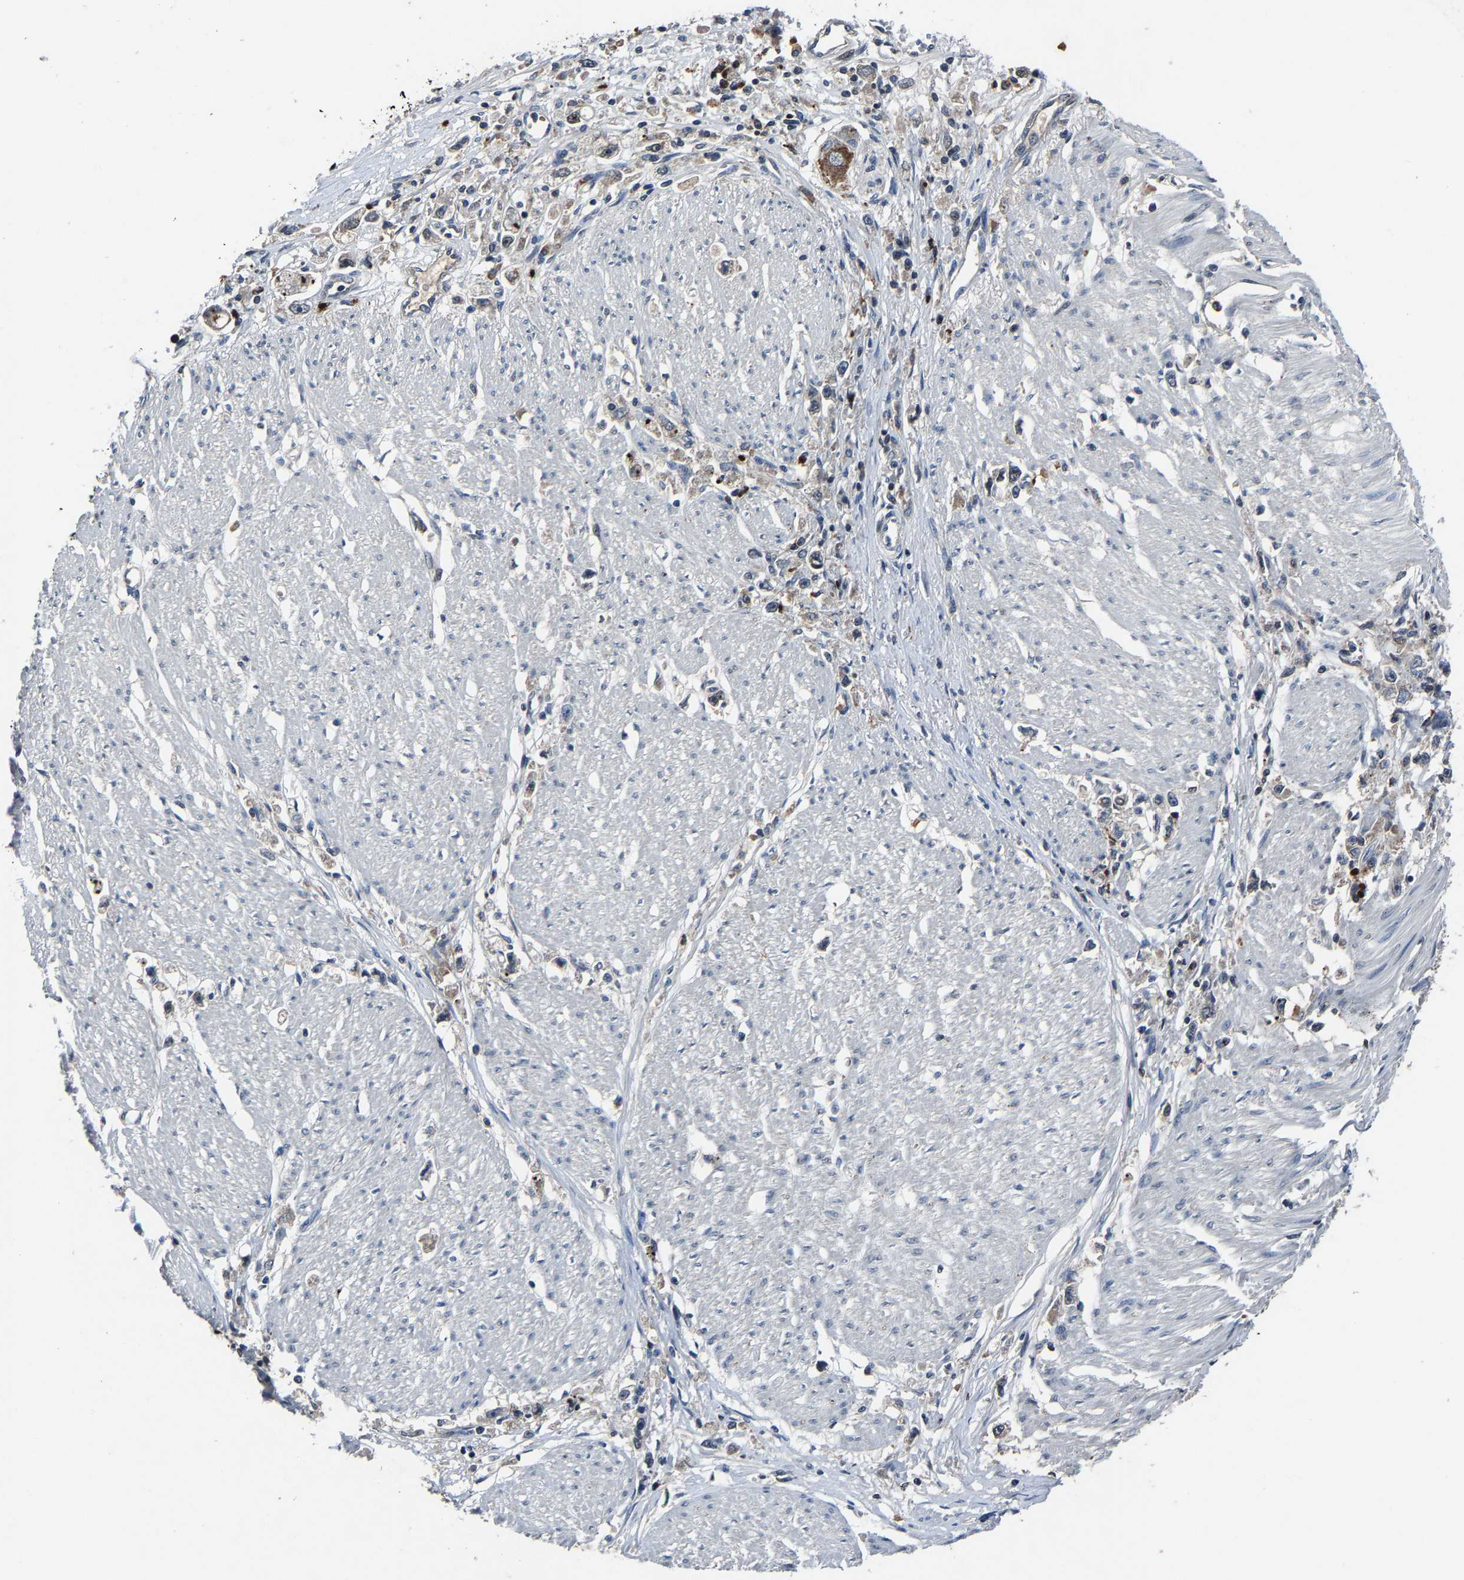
{"staining": {"intensity": "negative", "quantity": "none", "location": "none"}, "tissue": "stomach cancer", "cell_type": "Tumor cells", "image_type": "cancer", "snomed": [{"axis": "morphology", "description": "Adenocarcinoma, NOS"}, {"axis": "topography", "description": "Stomach"}], "caption": "A photomicrograph of stomach adenocarcinoma stained for a protein displays no brown staining in tumor cells.", "gene": "PCNX2", "patient": {"sex": "female", "age": 59}}